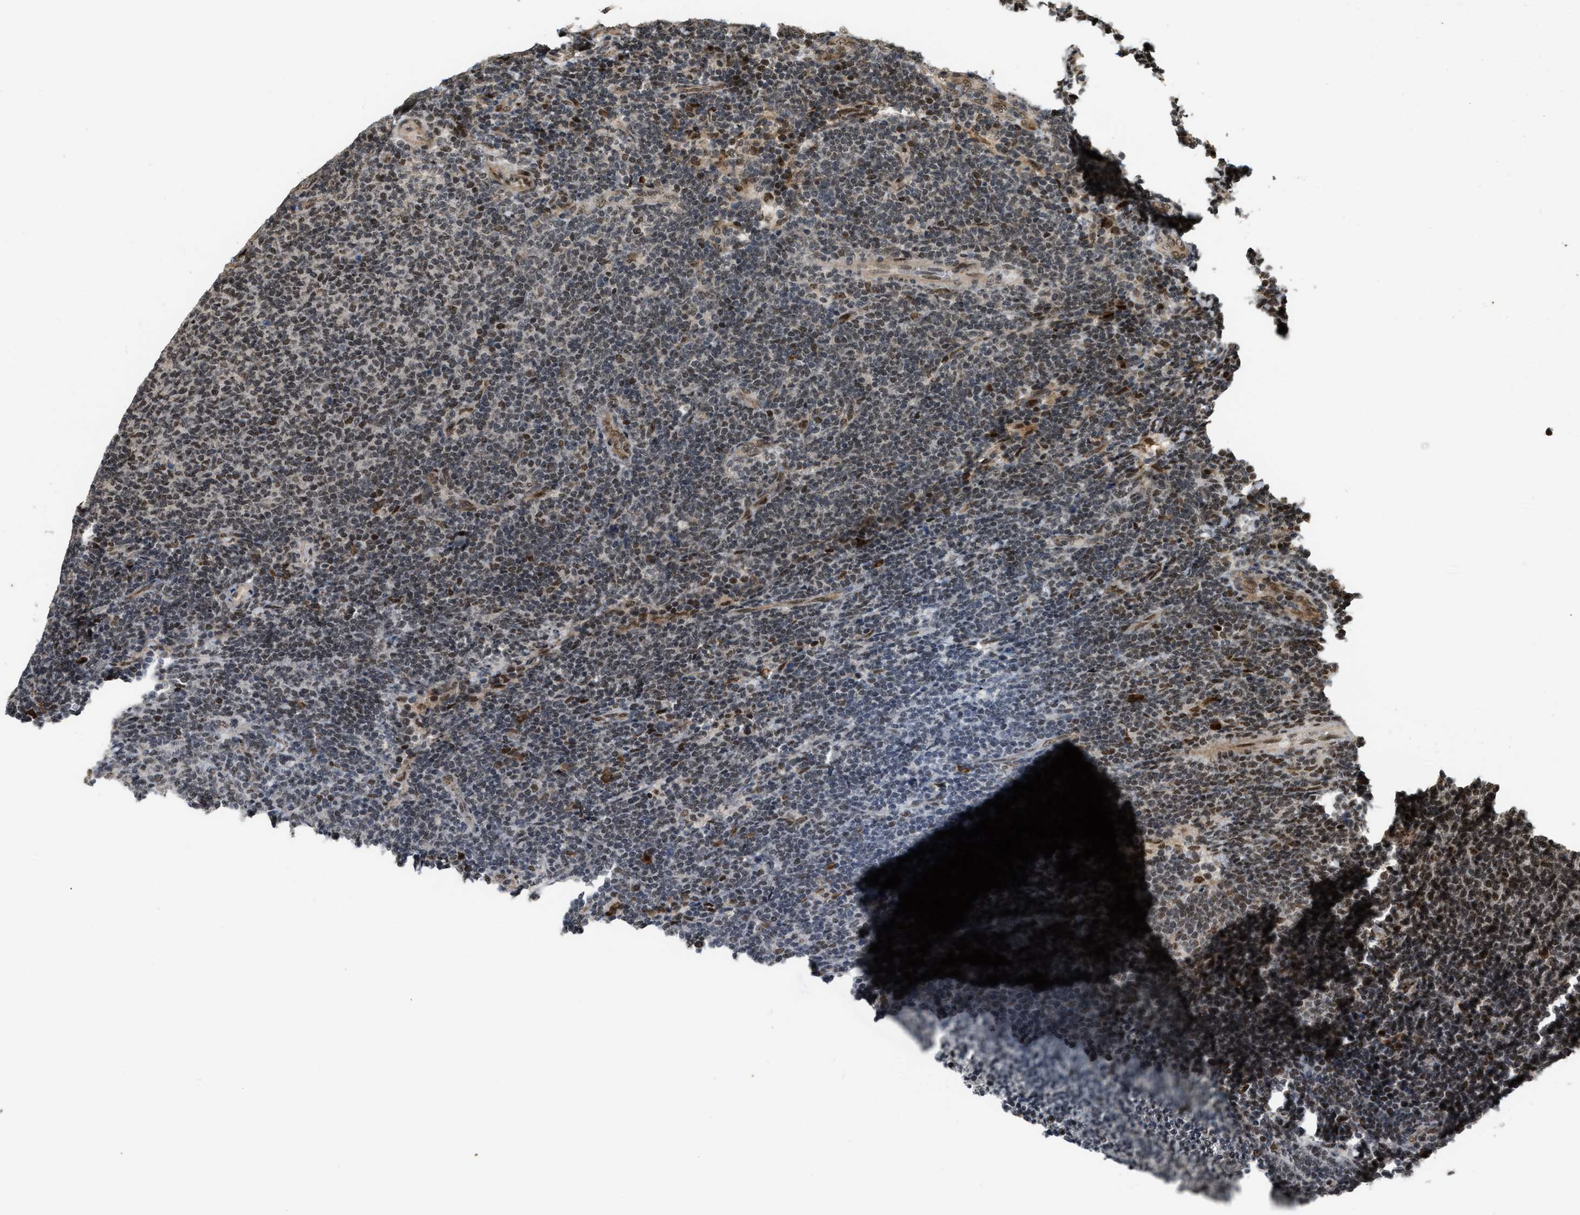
{"staining": {"intensity": "weak", "quantity": "25%-75%", "location": "nuclear"}, "tissue": "lymphoma", "cell_type": "Tumor cells", "image_type": "cancer", "snomed": [{"axis": "morphology", "description": "Malignant lymphoma, non-Hodgkin's type, Low grade"}, {"axis": "topography", "description": "Lymph node"}], "caption": "DAB immunohistochemical staining of low-grade malignant lymphoma, non-Hodgkin's type exhibits weak nuclear protein expression in approximately 25%-75% of tumor cells. Ihc stains the protein in brown and the nuclei are stained blue.", "gene": "SERTAD2", "patient": {"sex": "male", "age": 66}}